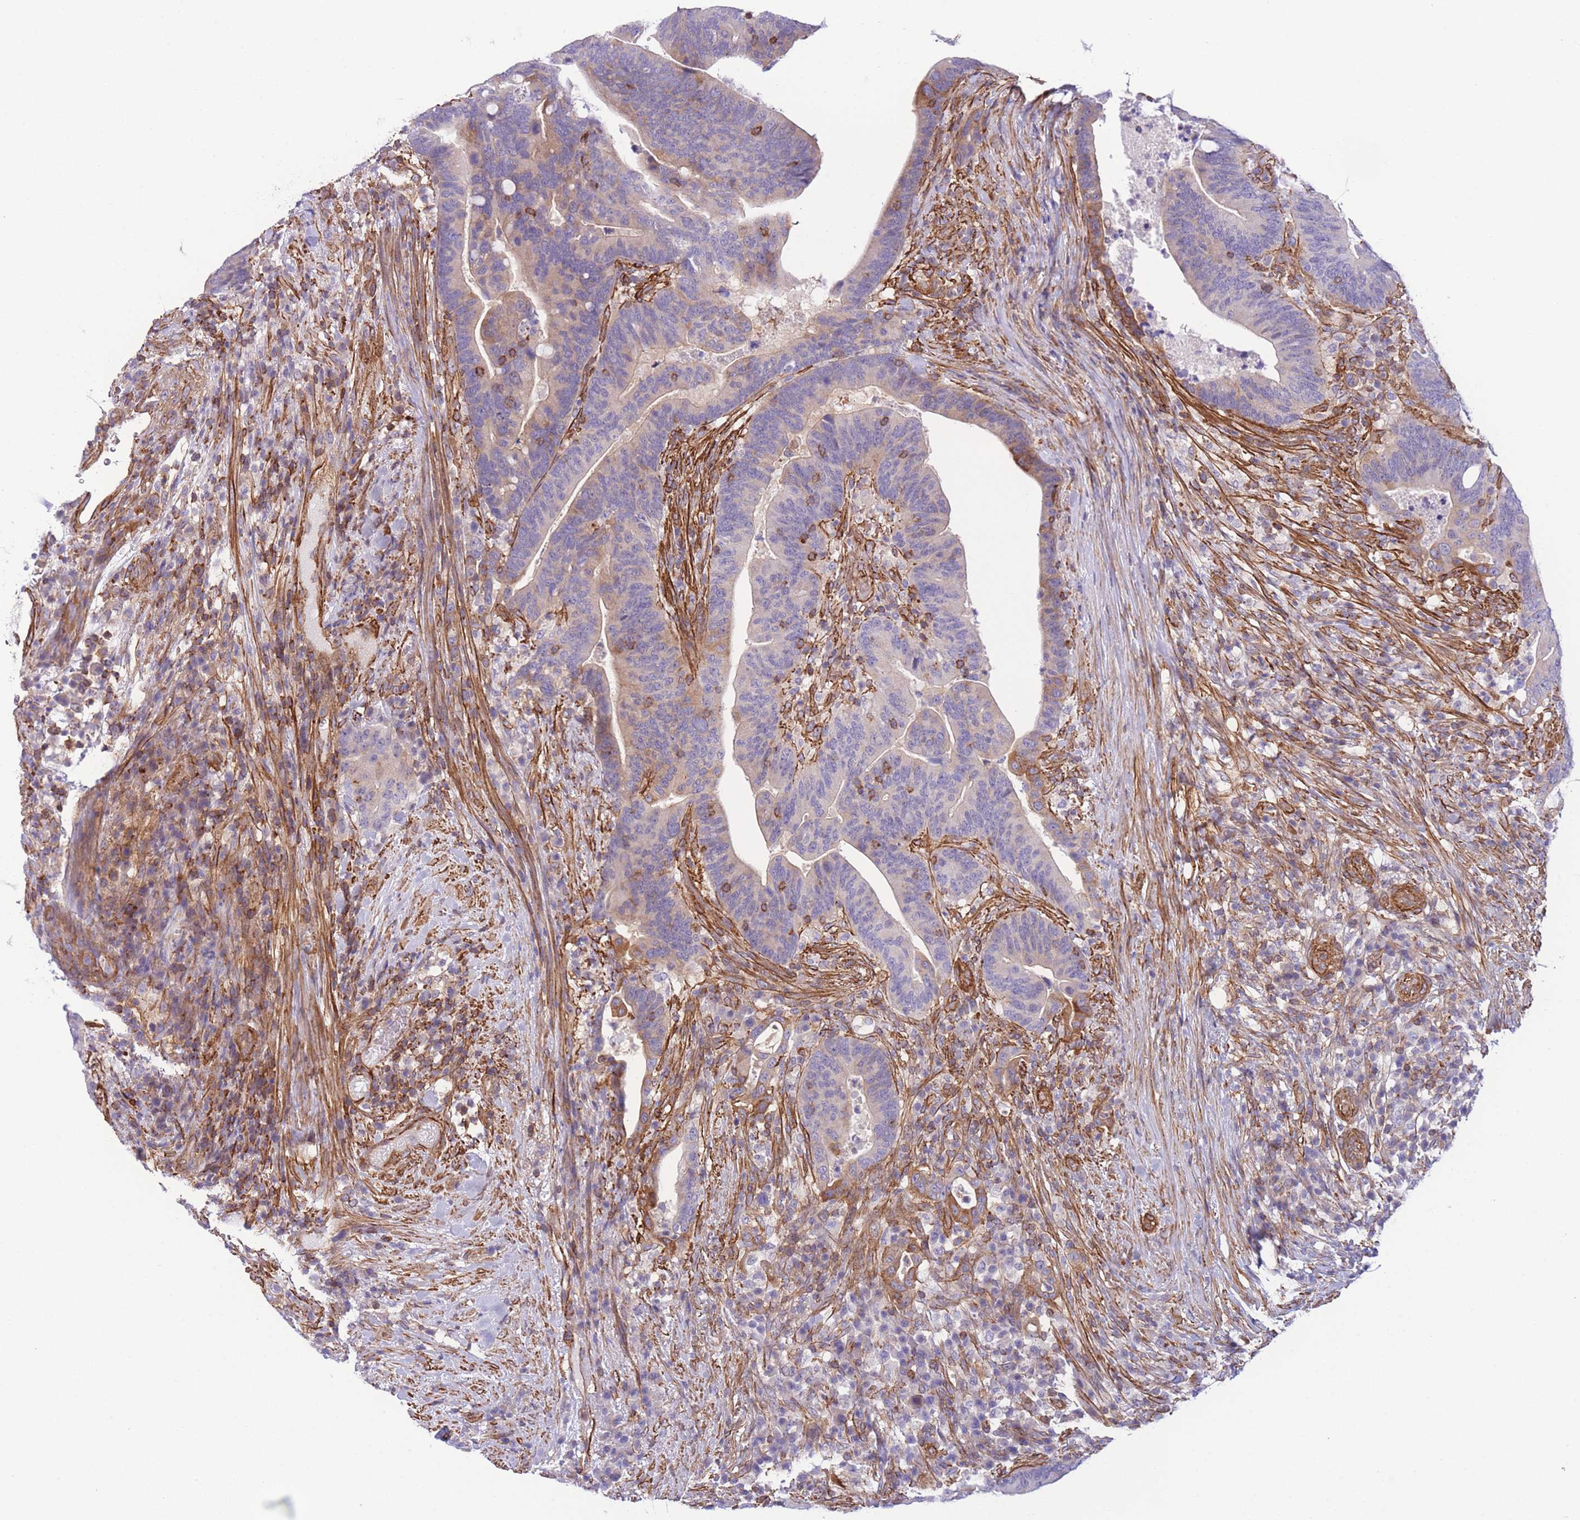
{"staining": {"intensity": "weak", "quantity": "<25%", "location": "cytoplasmic/membranous"}, "tissue": "colorectal cancer", "cell_type": "Tumor cells", "image_type": "cancer", "snomed": [{"axis": "morphology", "description": "Adenocarcinoma, NOS"}, {"axis": "topography", "description": "Colon"}], "caption": "DAB (3,3'-diaminobenzidine) immunohistochemical staining of human adenocarcinoma (colorectal) displays no significant staining in tumor cells.", "gene": "CDC25B", "patient": {"sex": "female", "age": 66}}